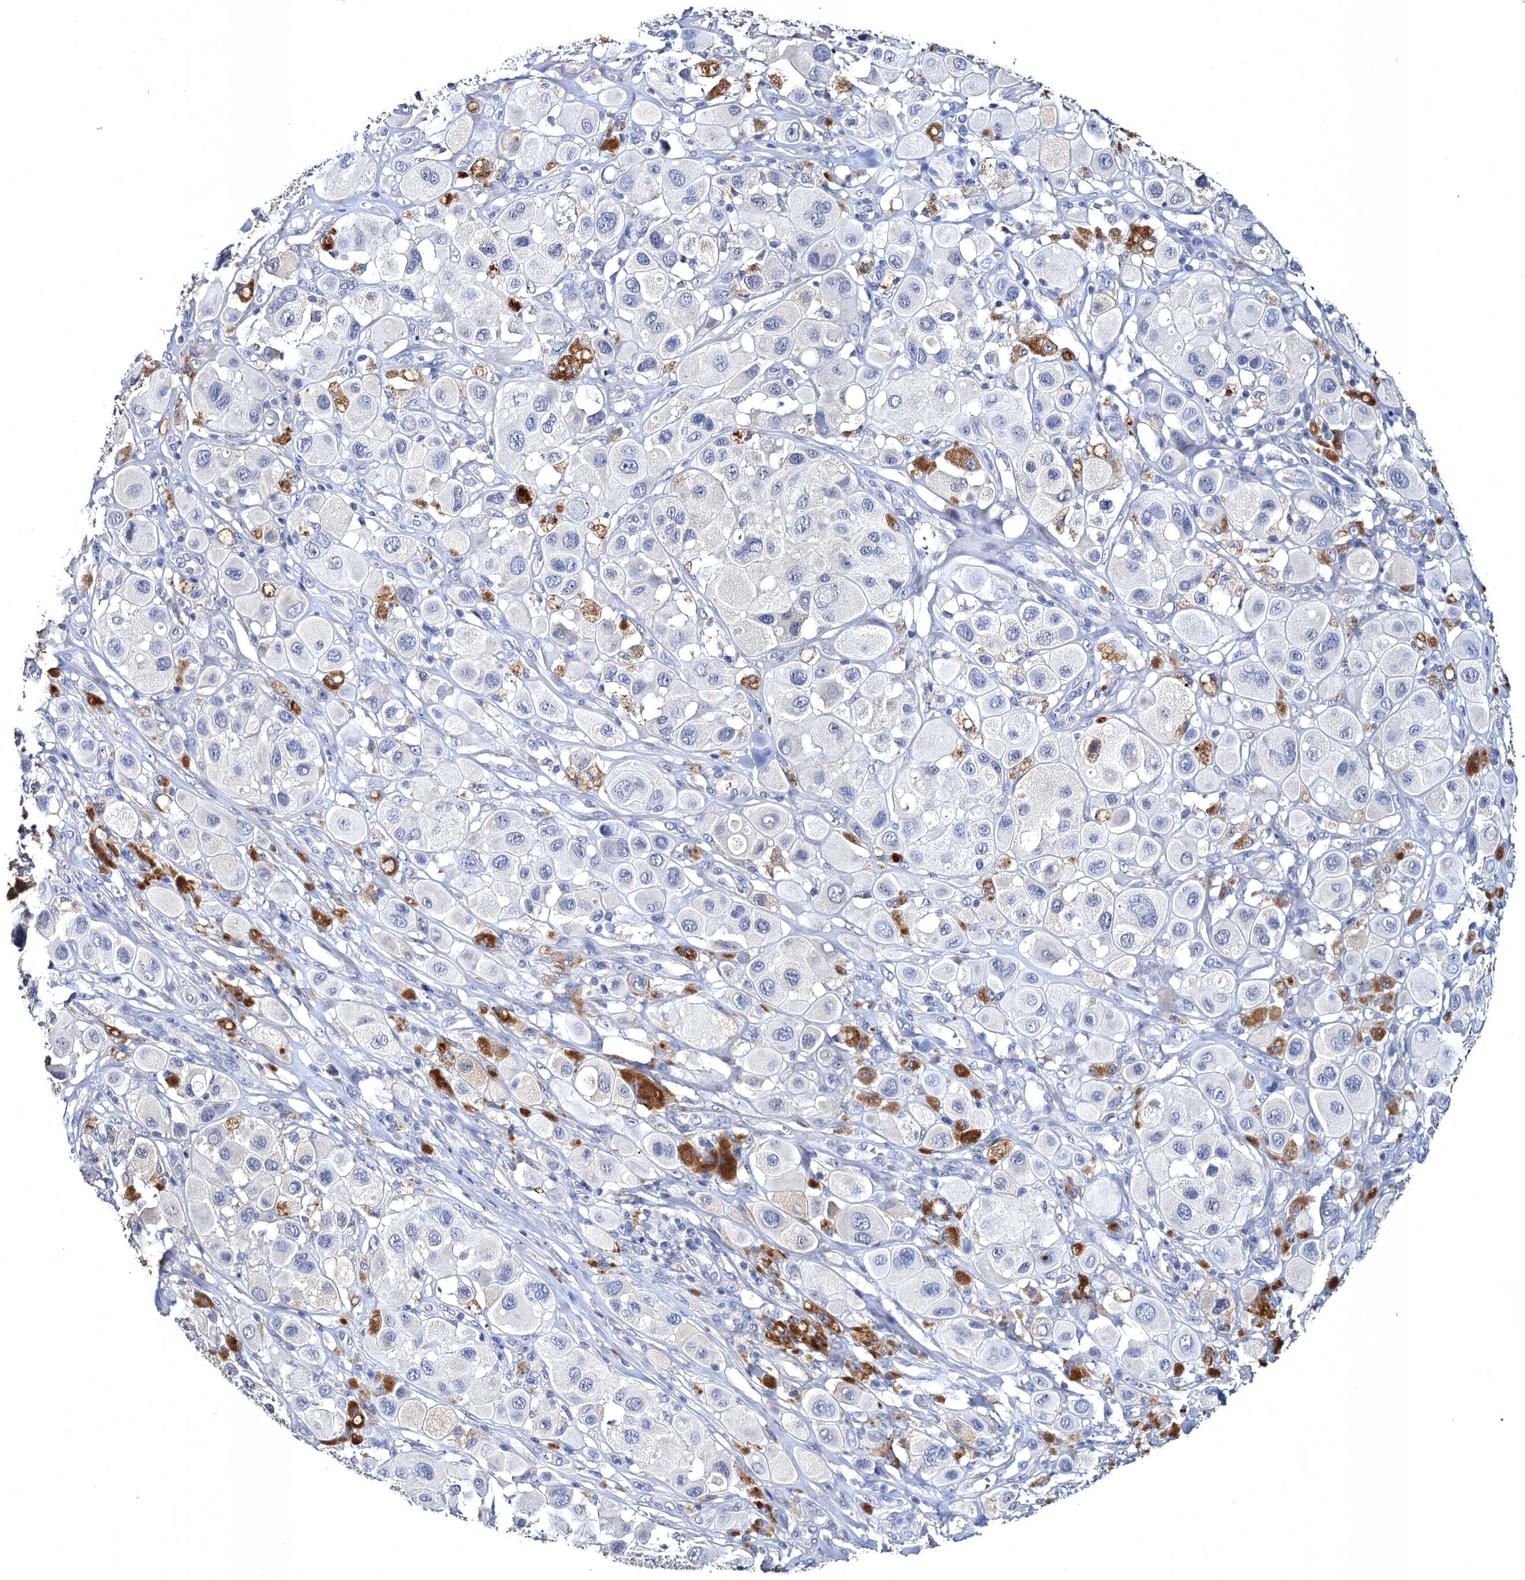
{"staining": {"intensity": "negative", "quantity": "none", "location": "none"}, "tissue": "melanoma", "cell_type": "Tumor cells", "image_type": "cancer", "snomed": [{"axis": "morphology", "description": "Malignant melanoma, Metastatic site"}, {"axis": "topography", "description": "Skin"}], "caption": "Protein analysis of melanoma shows no significant expression in tumor cells.", "gene": "ATP9A", "patient": {"sex": "male", "age": 41}}